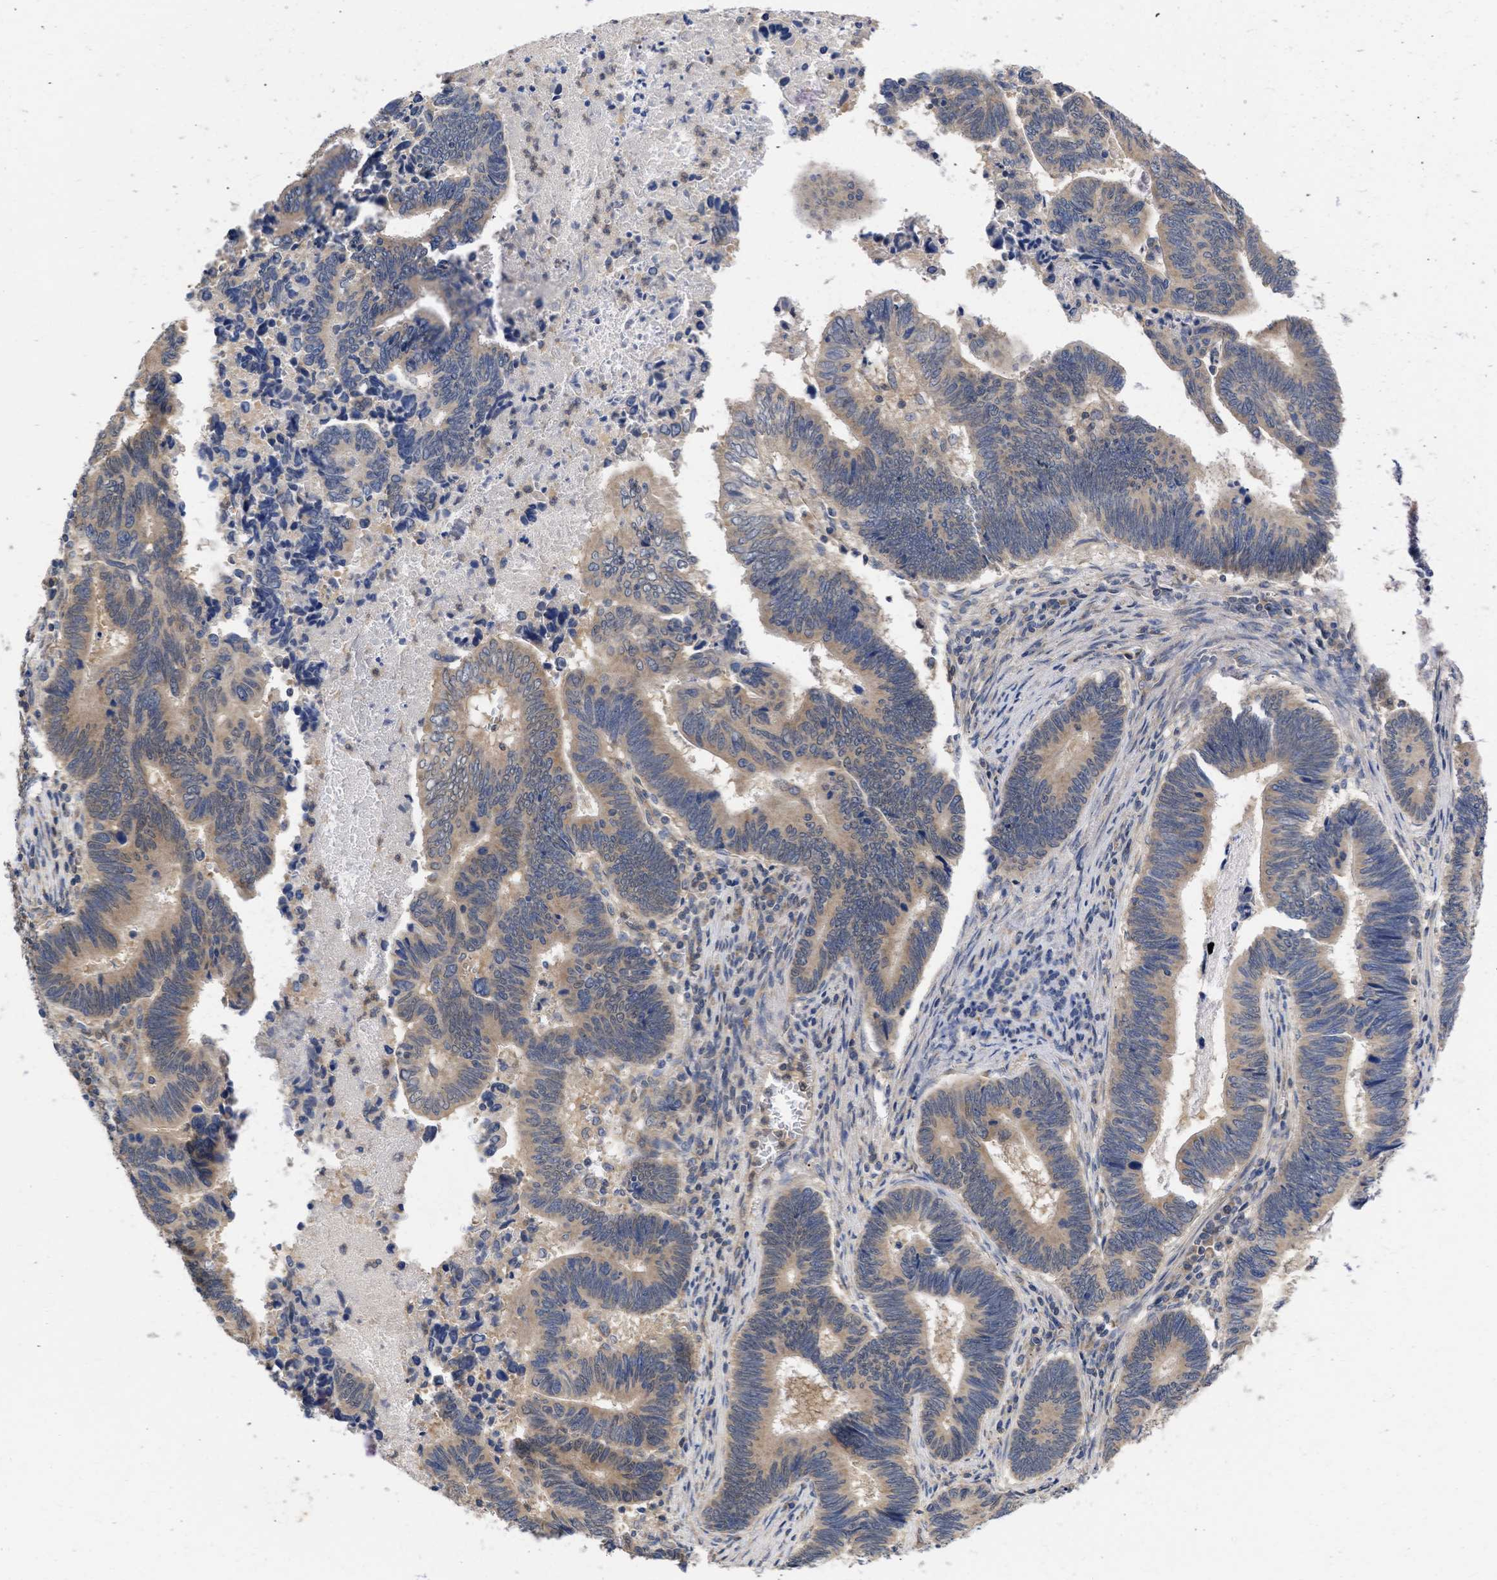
{"staining": {"intensity": "moderate", "quantity": "25%-75%", "location": "cytoplasmic/membranous"}, "tissue": "pancreatic cancer", "cell_type": "Tumor cells", "image_type": "cancer", "snomed": [{"axis": "morphology", "description": "Adenocarcinoma, NOS"}, {"axis": "topography", "description": "Pancreas"}], "caption": "Protein staining of adenocarcinoma (pancreatic) tissue demonstrates moderate cytoplasmic/membranous staining in approximately 25%-75% of tumor cells.", "gene": "MAP2K3", "patient": {"sex": "female", "age": 70}}